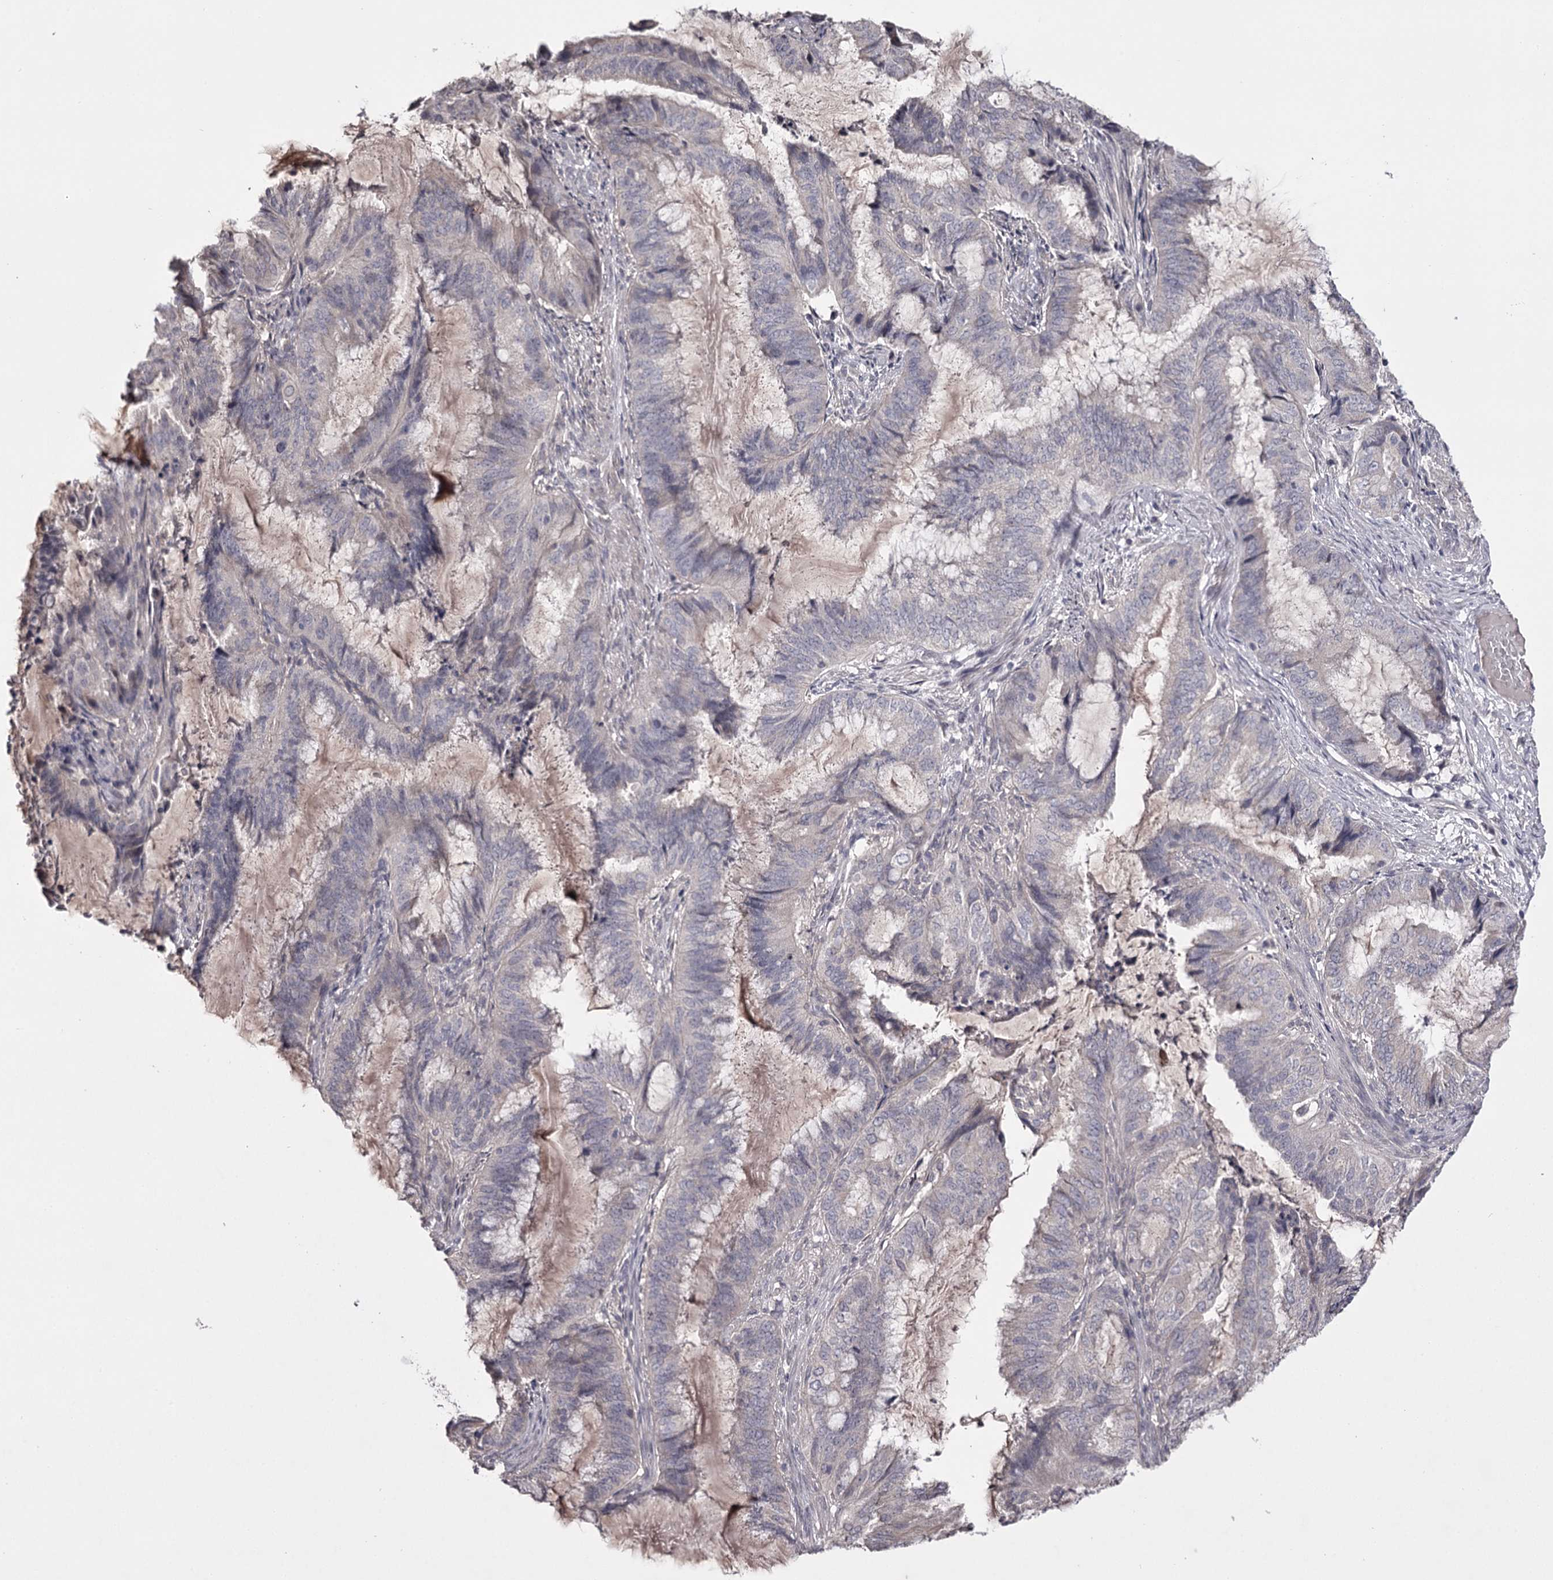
{"staining": {"intensity": "negative", "quantity": "none", "location": "none"}, "tissue": "endometrial cancer", "cell_type": "Tumor cells", "image_type": "cancer", "snomed": [{"axis": "morphology", "description": "Adenocarcinoma, NOS"}, {"axis": "topography", "description": "Endometrium"}], "caption": "Immunohistochemistry of human adenocarcinoma (endometrial) exhibits no positivity in tumor cells. The staining is performed using DAB brown chromogen with nuclei counter-stained in using hematoxylin.", "gene": "PRM2", "patient": {"sex": "female", "age": 51}}